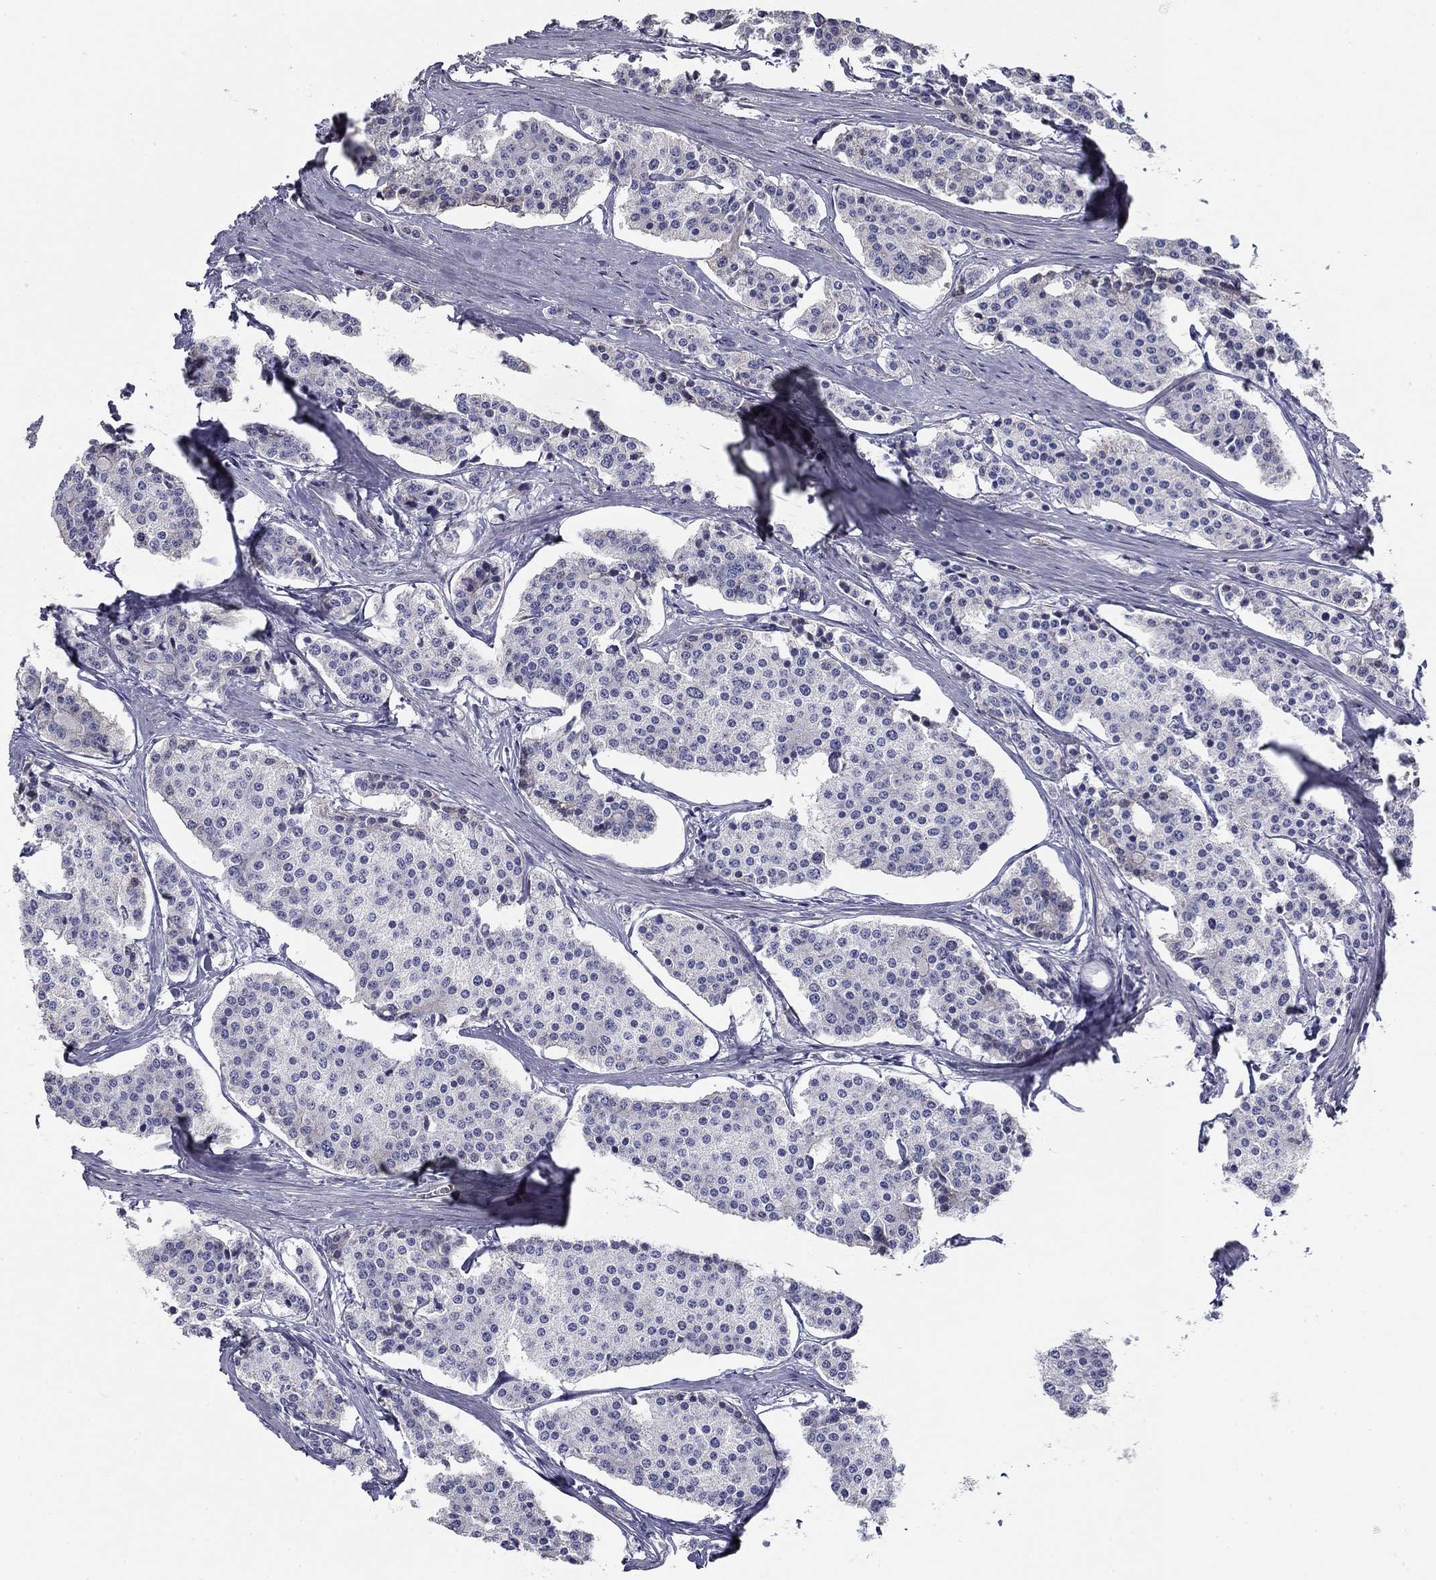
{"staining": {"intensity": "negative", "quantity": "none", "location": "none"}, "tissue": "carcinoid", "cell_type": "Tumor cells", "image_type": "cancer", "snomed": [{"axis": "morphology", "description": "Carcinoid, malignant, NOS"}, {"axis": "topography", "description": "Small intestine"}], "caption": "DAB (3,3'-diaminobenzidine) immunohistochemical staining of human malignant carcinoid shows no significant expression in tumor cells.", "gene": "CPLX4", "patient": {"sex": "female", "age": 65}}